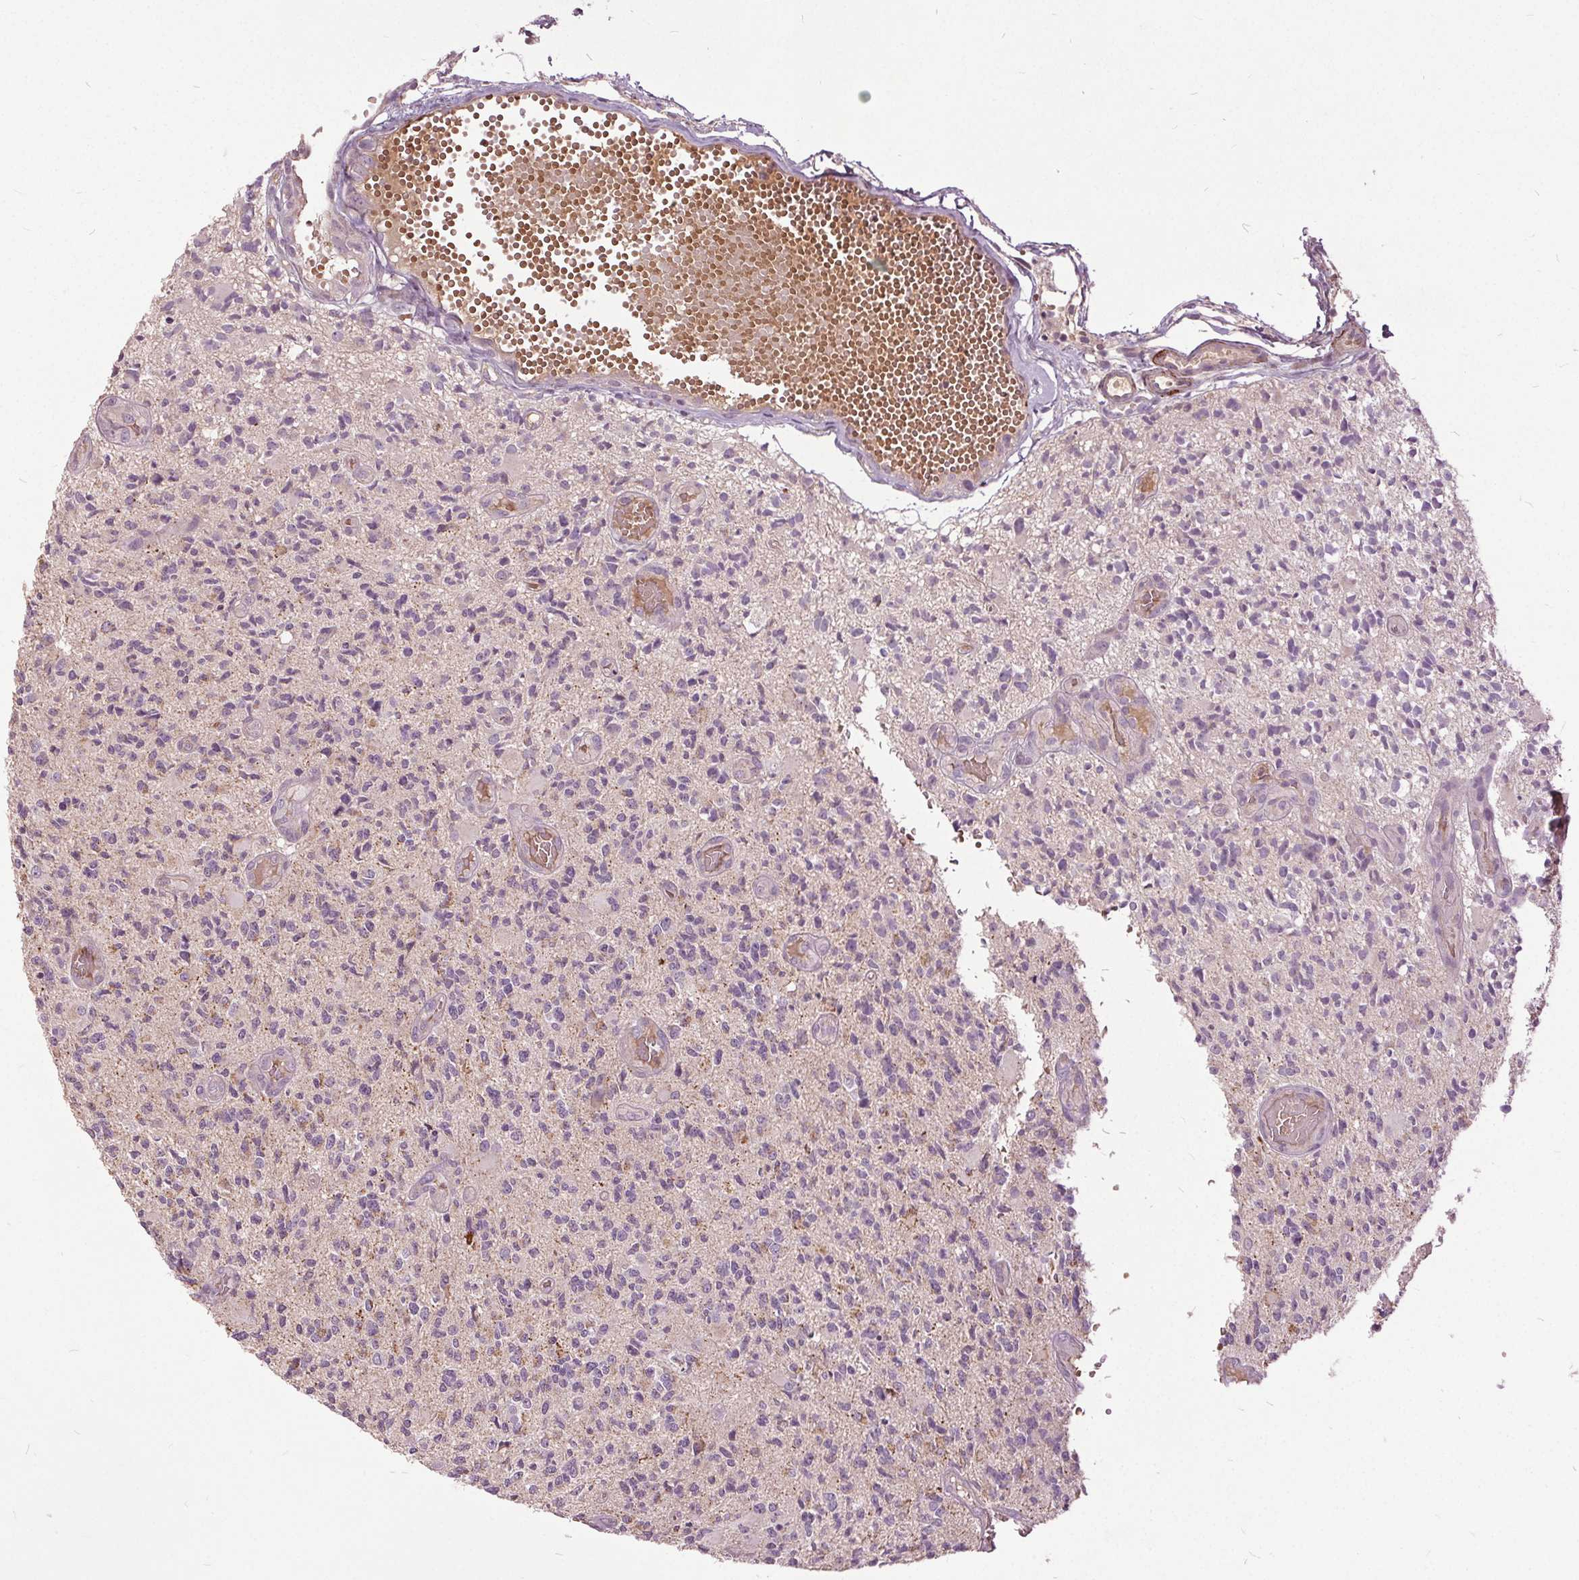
{"staining": {"intensity": "negative", "quantity": "none", "location": "none"}, "tissue": "glioma", "cell_type": "Tumor cells", "image_type": "cancer", "snomed": [{"axis": "morphology", "description": "Glioma, malignant, High grade"}, {"axis": "topography", "description": "Brain"}], "caption": "IHC of human malignant glioma (high-grade) demonstrates no expression in tumor cells.", "gene": "PDGFD", "patient": {"sex": "female", "age": 63}}